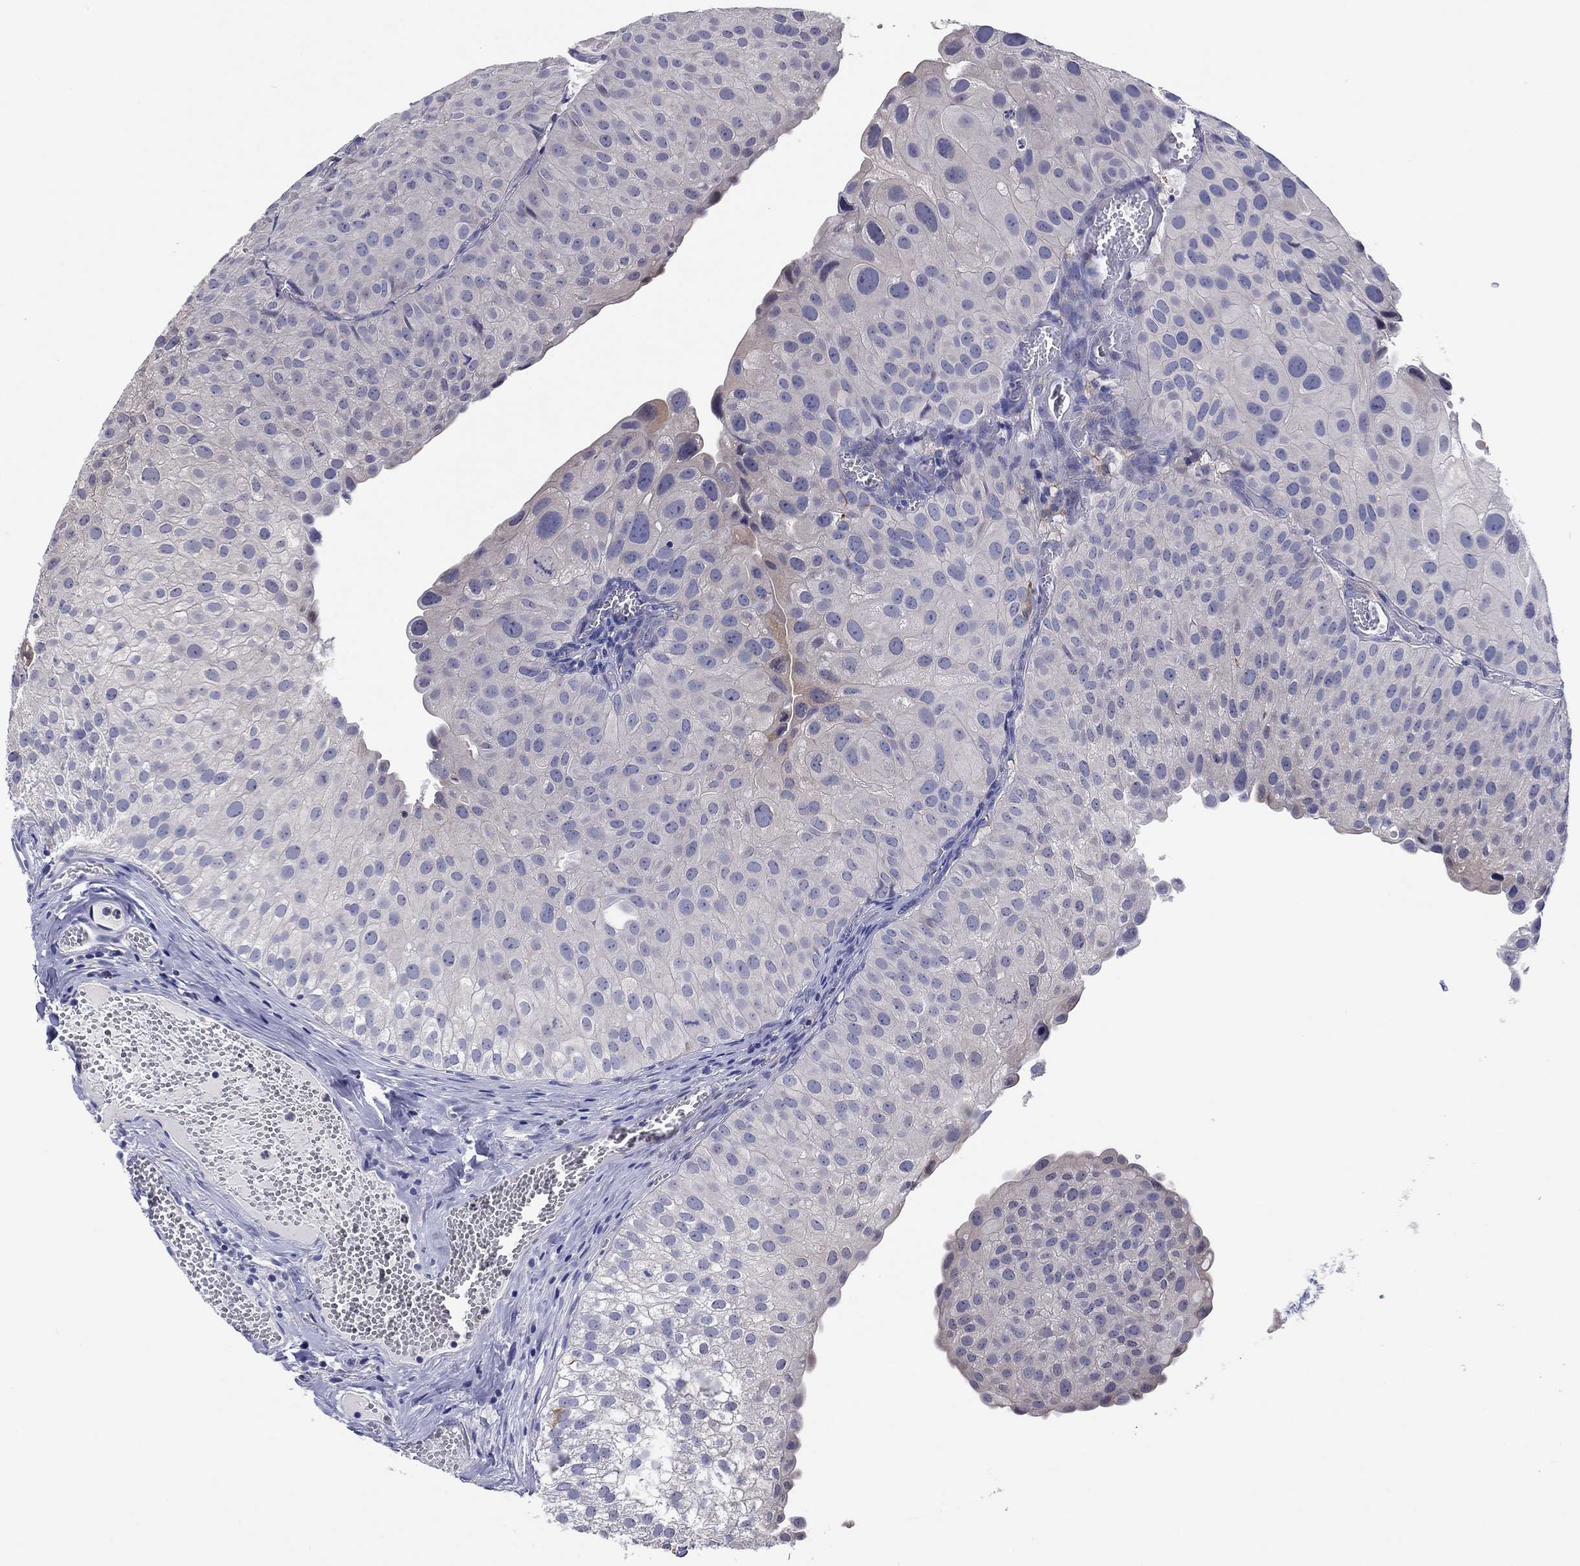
{"staining": {"intensity": "moderate", "quantity": "<25%", "location": "cytoplasmic/membranous"}, "tissue": "urothelial cancer", "cell_type": "Tumor cells", "image_type": "cancer", "snomed": [{"axis": "morphology", "description": "Urothelial carcinoma, Low grade"}, {"axis": "topography", "description": "Urinary bladder"}], "caption": "Immunohistochemical staining of human low-grade urothelial carcinoma displays low levels of moderate cytoplasmic/membranous positivity in approximately <25% of tumor cells.", "gene": "HDC", "patient": {"sex": "female", "age": 78}}